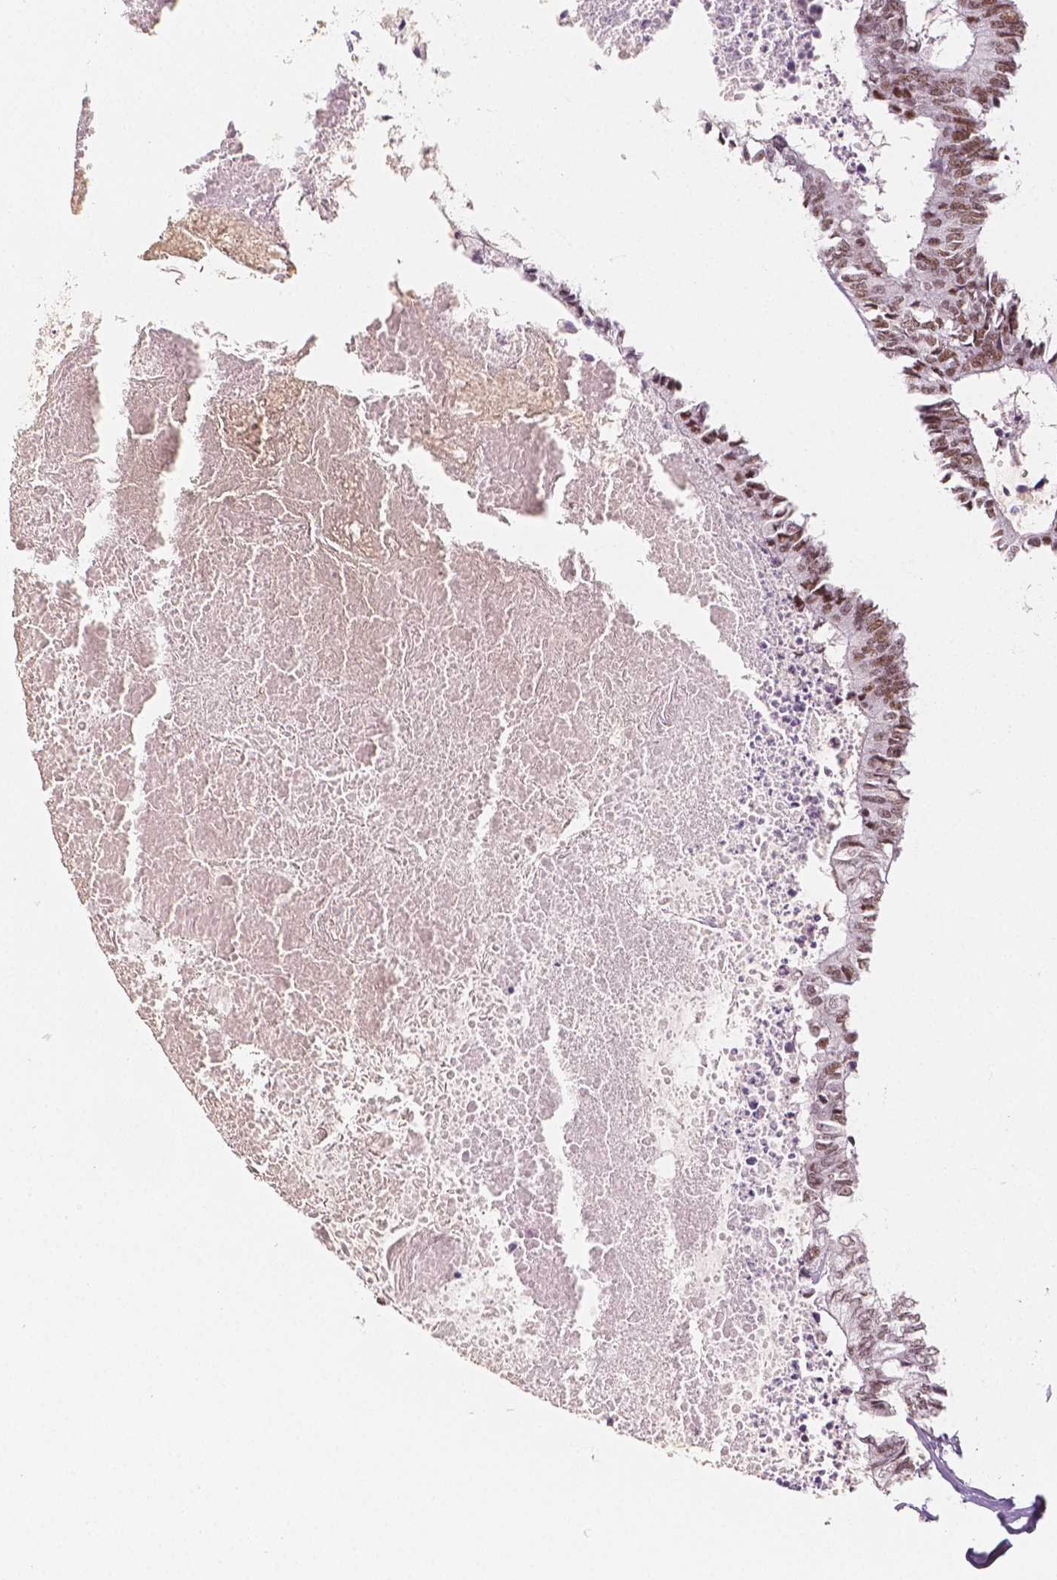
{"staining": {"intensity": "moderate", "quantity": ">75%", "location": "nuclear"}, "tissue": "colorectal cancer", "cell_type": "Tumor cells", "image_type": "cancer", "snomed": [{"axis": "morphology", "description": "Adenocarcinoma, NOS"}, {"axis": "topography", "description": "Colon"}, {"axis": "topography", "description": "Rectum"}], "caption": "Brown immunohistochemical staining in human colorectal cancer shows moderate nuclear staining in approximately >75% of tumor cells.", "gene": "HDAC1", "patient": {"sex": "male", "age": 57}}